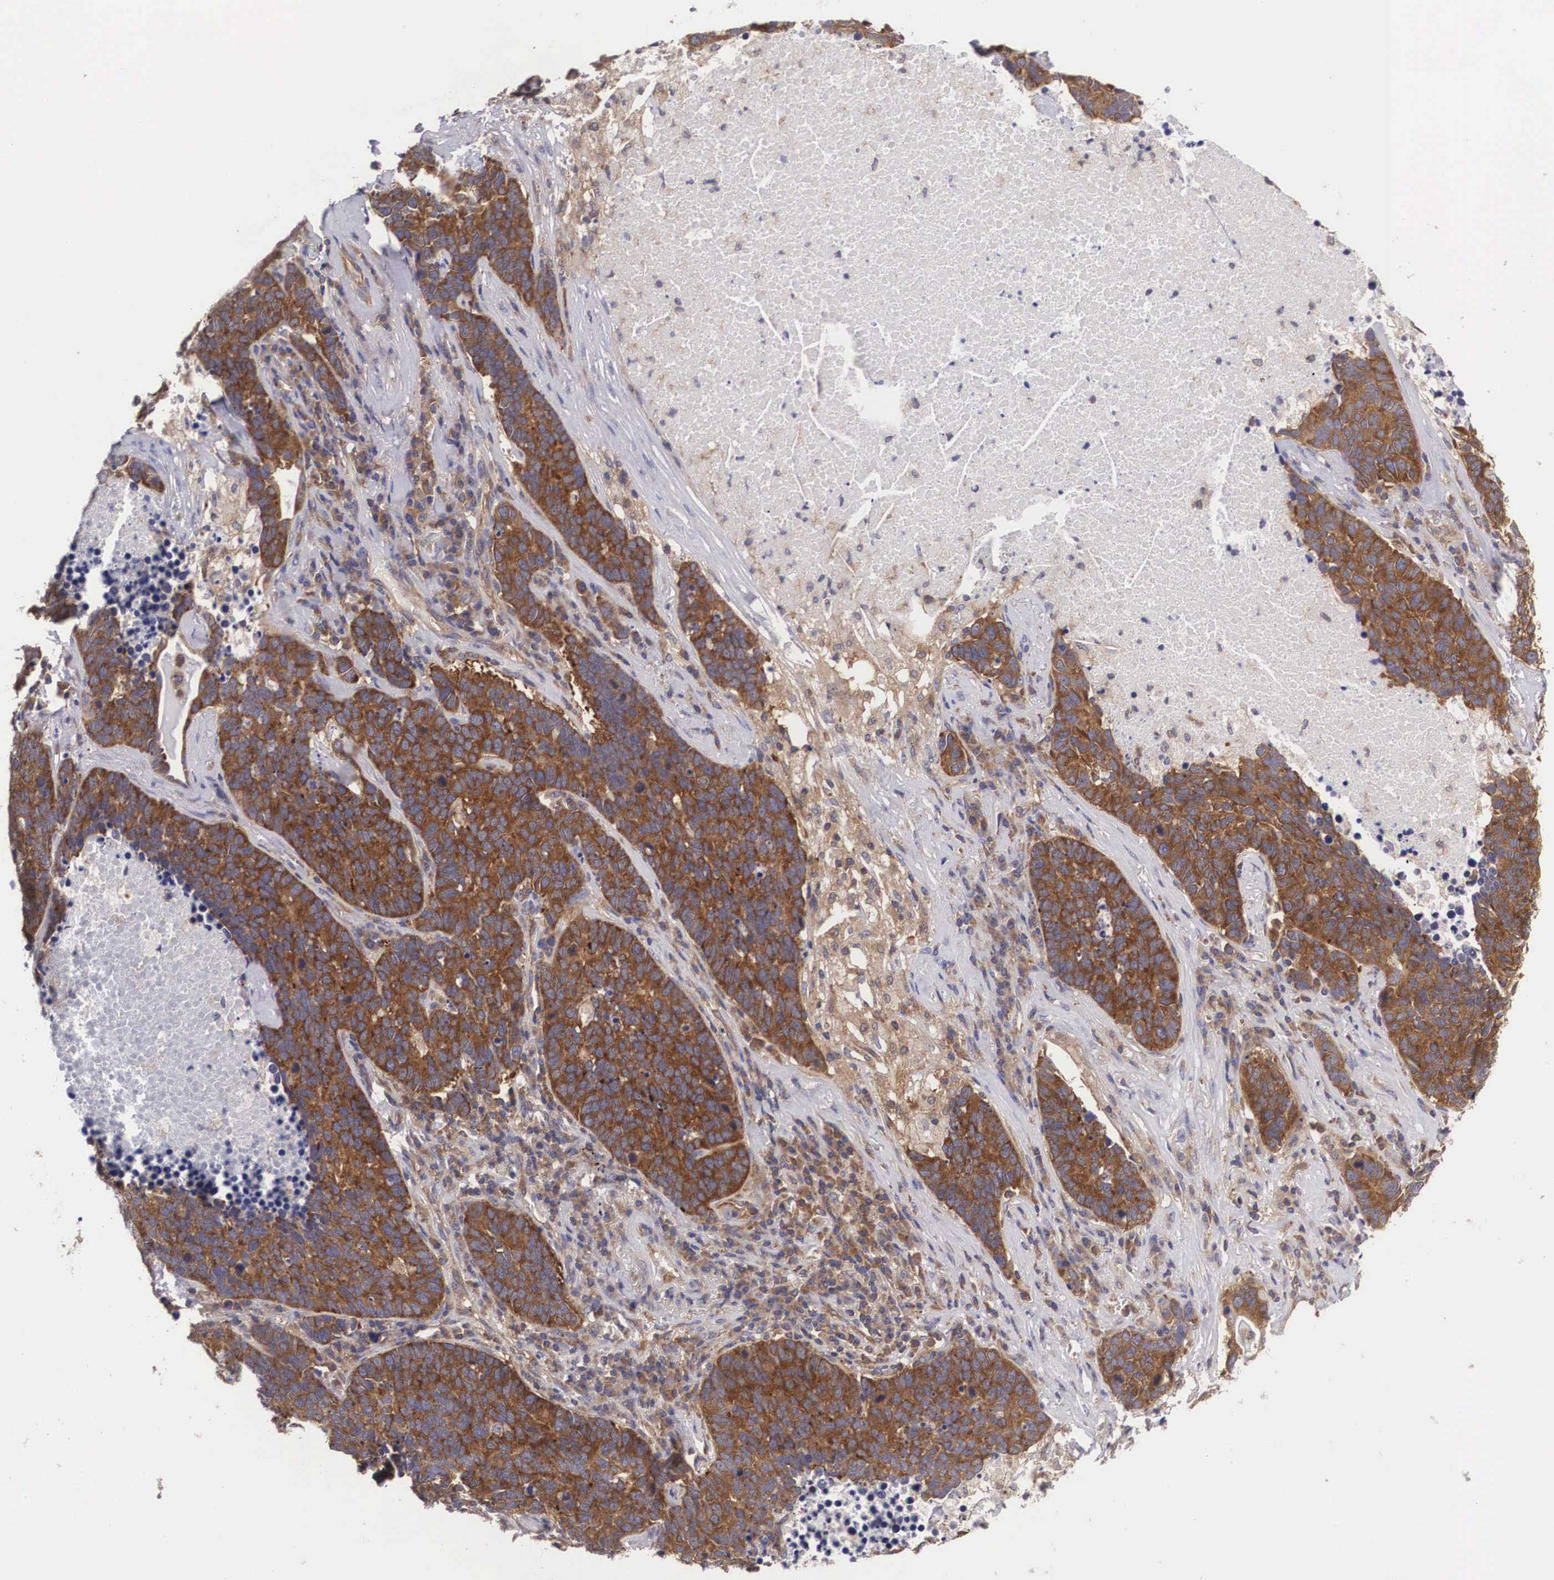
{"staining": {"intensity": "moderate", "quantity": ">75%", "location": "cytoplasmic/membranous"}, "tissue": "lung cancer", "cell_type": "Tumor cells", "image_type": "cancer", "snomed": [{"axis": "morphology", "description": "Neoplasm, malignant, NOS"}, {"axis": "topography", "description": "Lung"}], "caption": "Human lung cancer (neoplasm (malignant)) stained for a protein (brown) shows moderate cytoplasmic/membranous positive positivity in approximately >75% of tumor cells.", "gene": "GRIPAP1", "patient": {"sex": "female", "age": 75}}